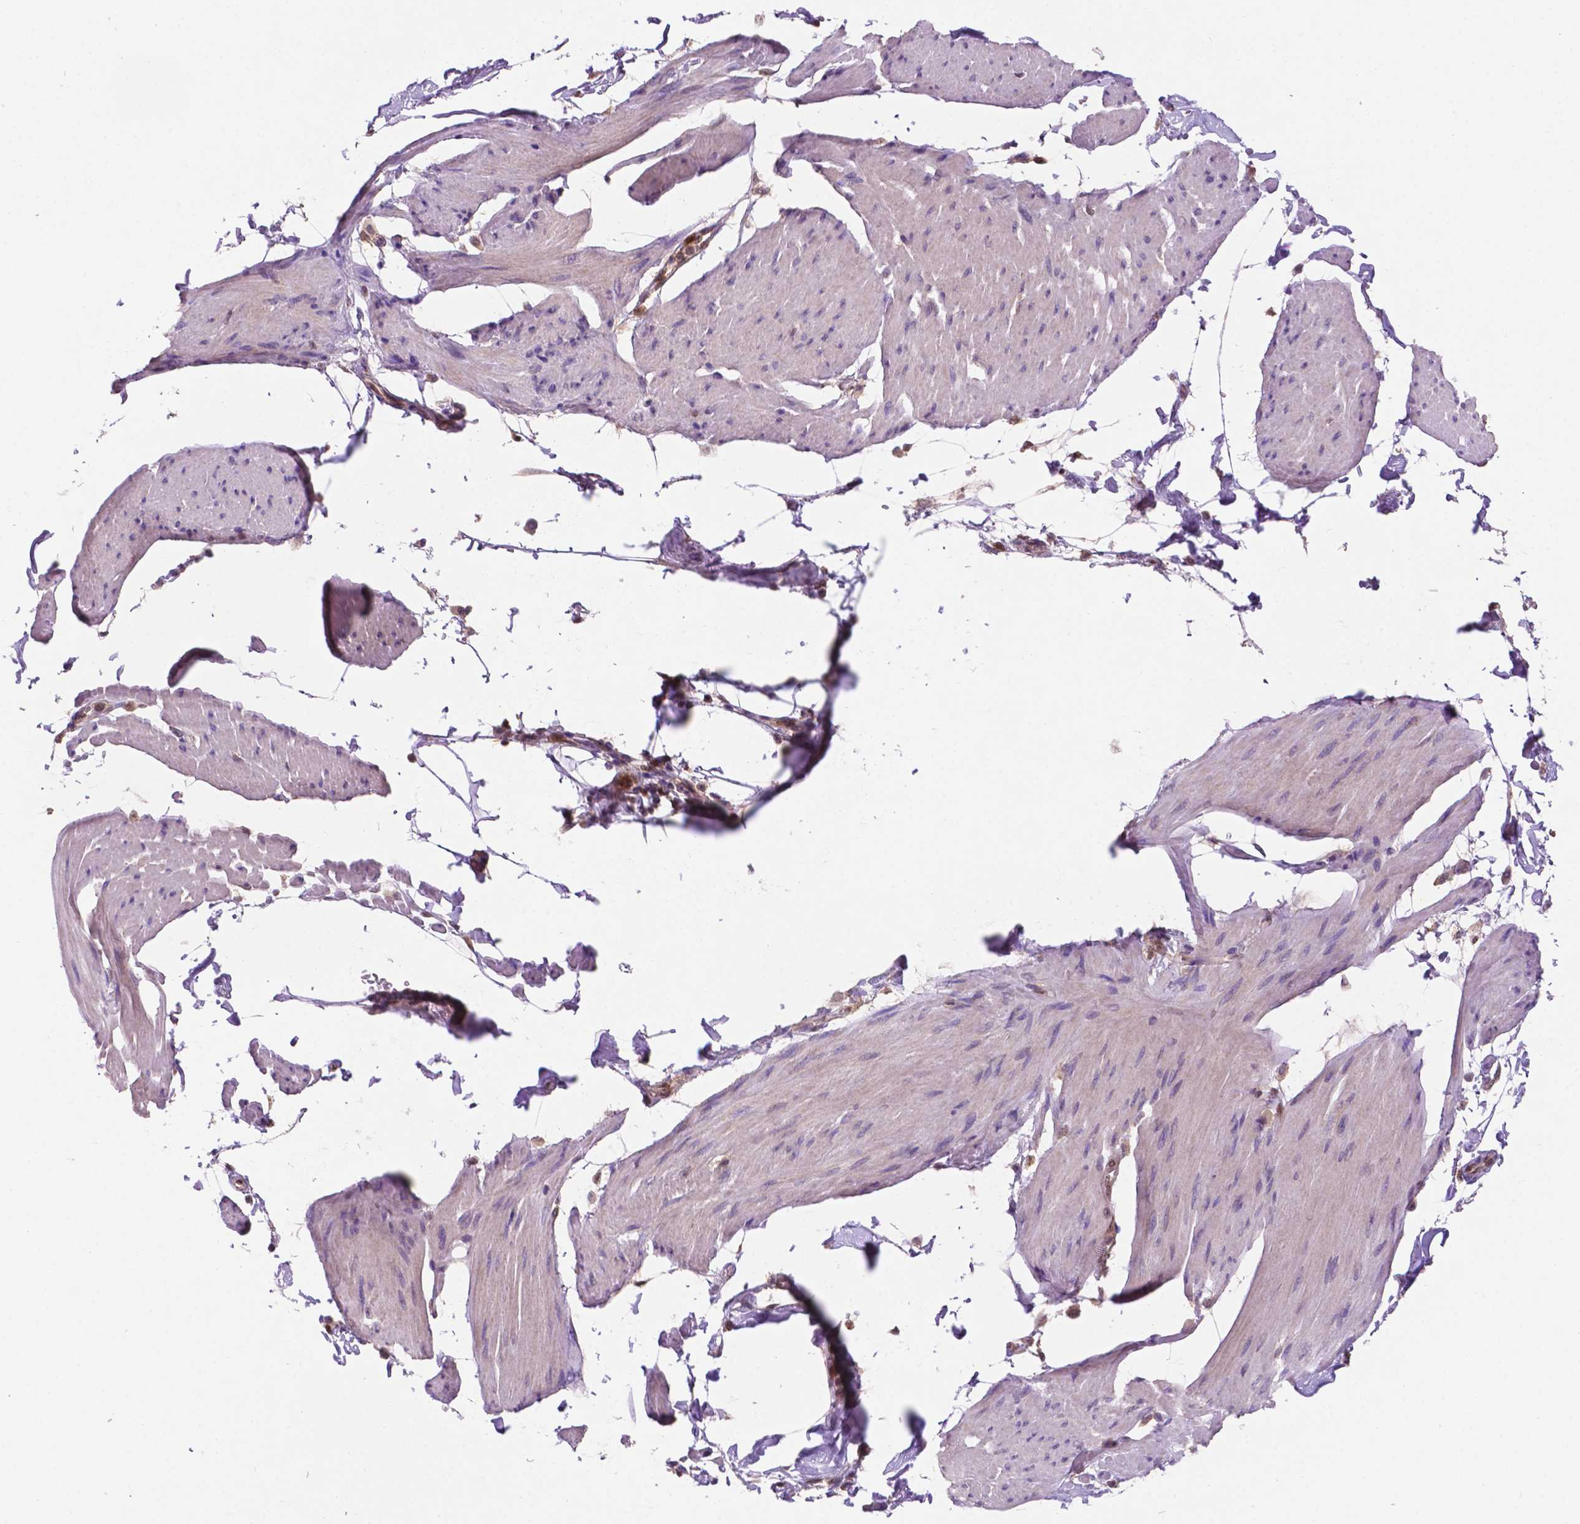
{"staining": {"intensity": "negative", "quantity": "none", "location": "none"}, "tissue": "smooth muscle", "cell_type": "Smooth muscle cells", "image_type": "normal", "snomed": [{"axis": "morphology", "description": "Normal tissue, NOS"}, {"axis": "topography", "description": "Adipose tissue"}, {"axis": "topography", "description": "Smooth muscle"}, {"axis": "topography", "description": "Peripheral nerve tissue"}], "caption": "Immunohistochemistry micrograph of unremarkable smooth muscle stained for a protein (brown), which shows no expression in smooth muscle cells. (Stains: DAB immunohistochemistry (IHC) with hematoxylin counter stain, Microscopy: brightfield microscopy at high magnification).", "gene": "UBE2L6", "patient": {"sex": "male", "age": 83}}